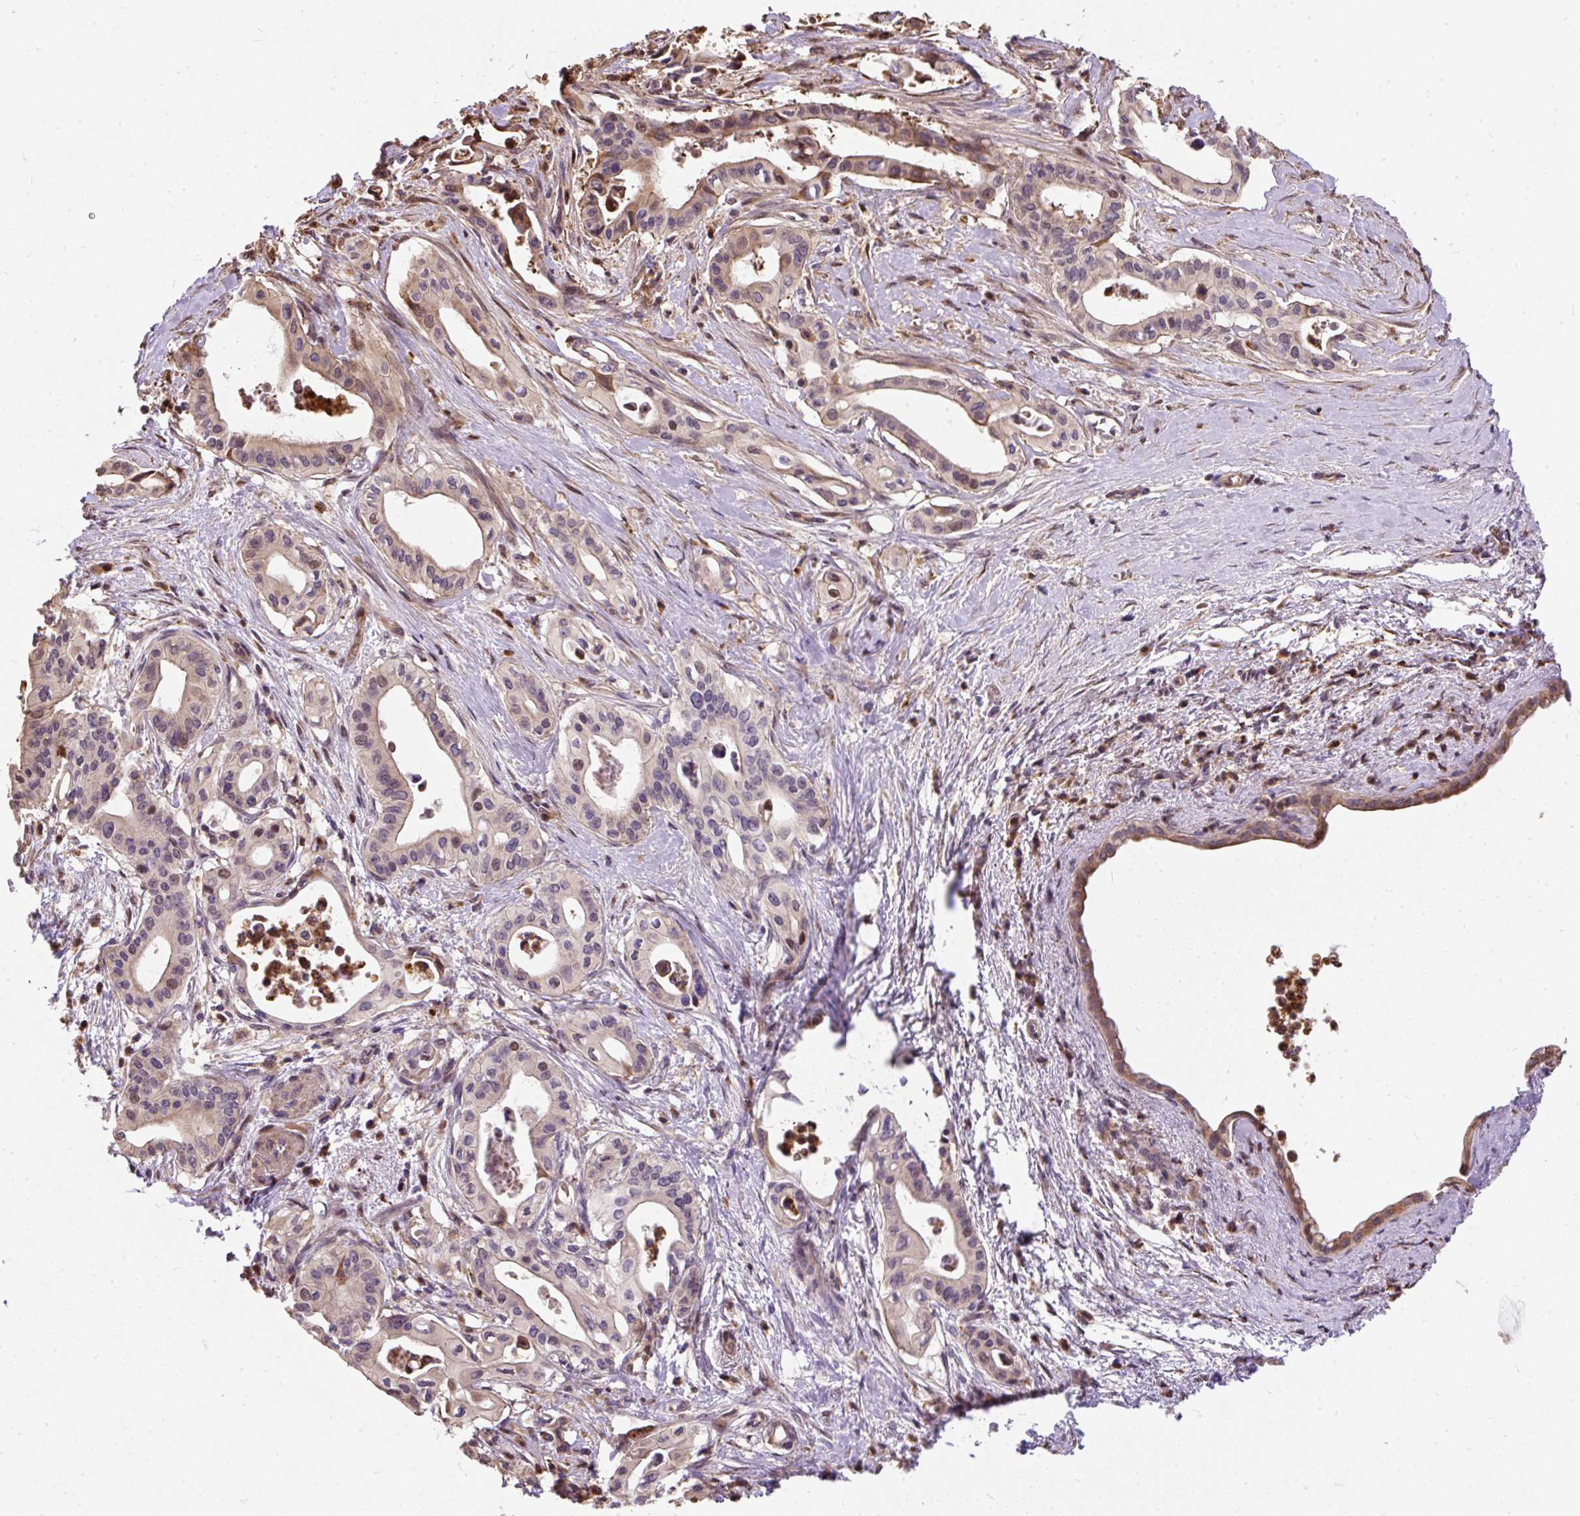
{"staining": {"intensity": "weak", "quantity": "<25%", "location": "cytoplasmic/membranous"}, "tissue": "pancreatic cancer", "cell_type": "Tumor cells", "image_type": "cancer", "snomed": [{"axis": "morphology", "description": "Adenocarcinoma, NOS"}, {"axis": "topography", "description": "Pancreas"}], "caption": "This is an IHC image of pancreatic cancer. There is no positivity in tumor cells.", "gene": "PUS7L", "patient": {"sex": "female", "age": 77}}